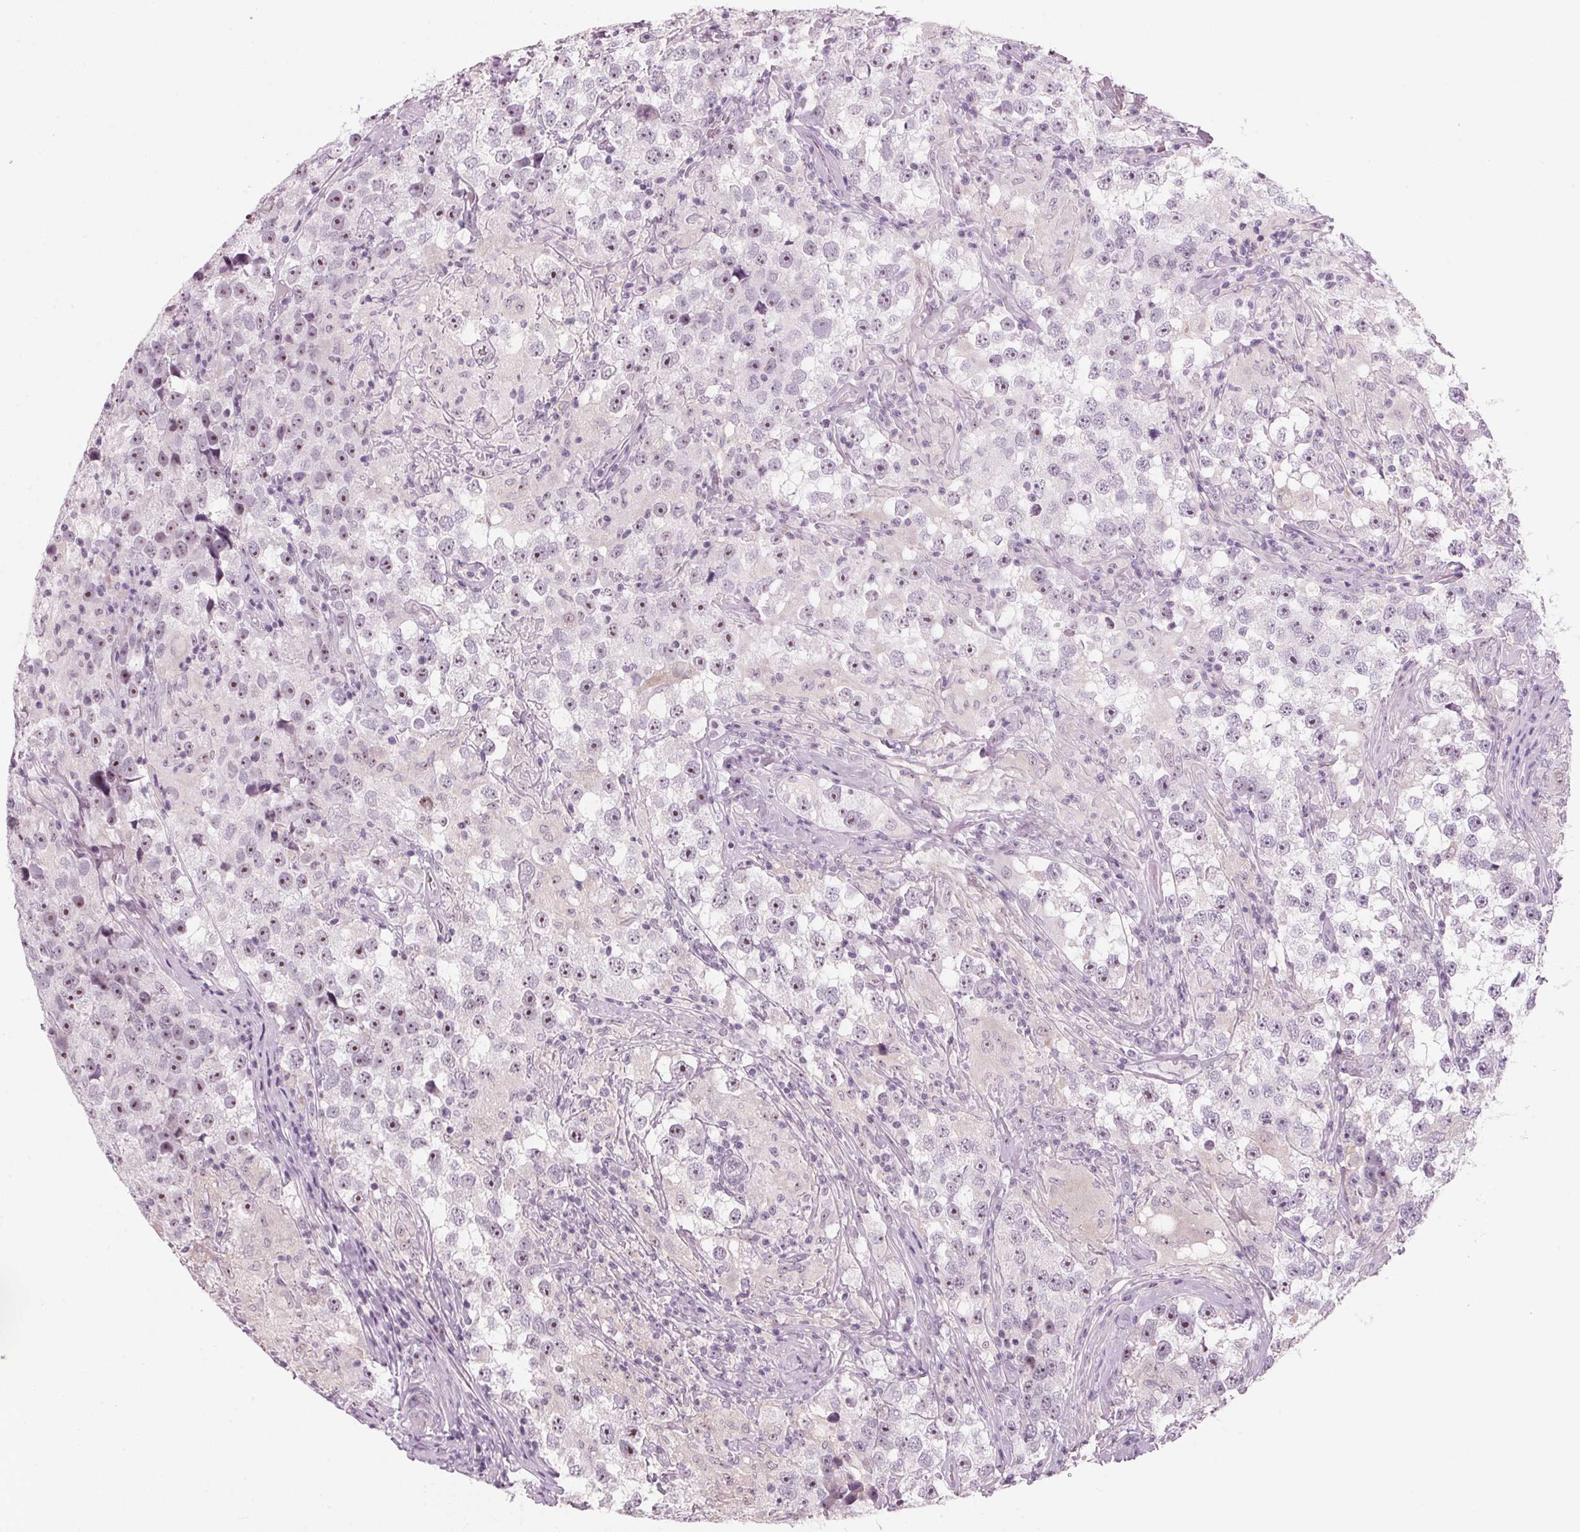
{"staining": {"intensity": "moderate", "quantity": "25%-75%", "location": "nuclear"}, "tissue": "testis cancer", "cell_type": "Tumor cells", "image_type": "cancer", "snomed": [{"axis": "morphology", "description": "Seminoma, NOS"}, {"axis": "topography", "description": "Testis"}], "caption": "This is a micrograph of immunohistochemistry (IHC) staining of seminoma (testis), which shows moderate staining in the nuclear of tumor cells.", "gene": "DNTTIP2", "patient": {"sex": "male", "age": 46}}